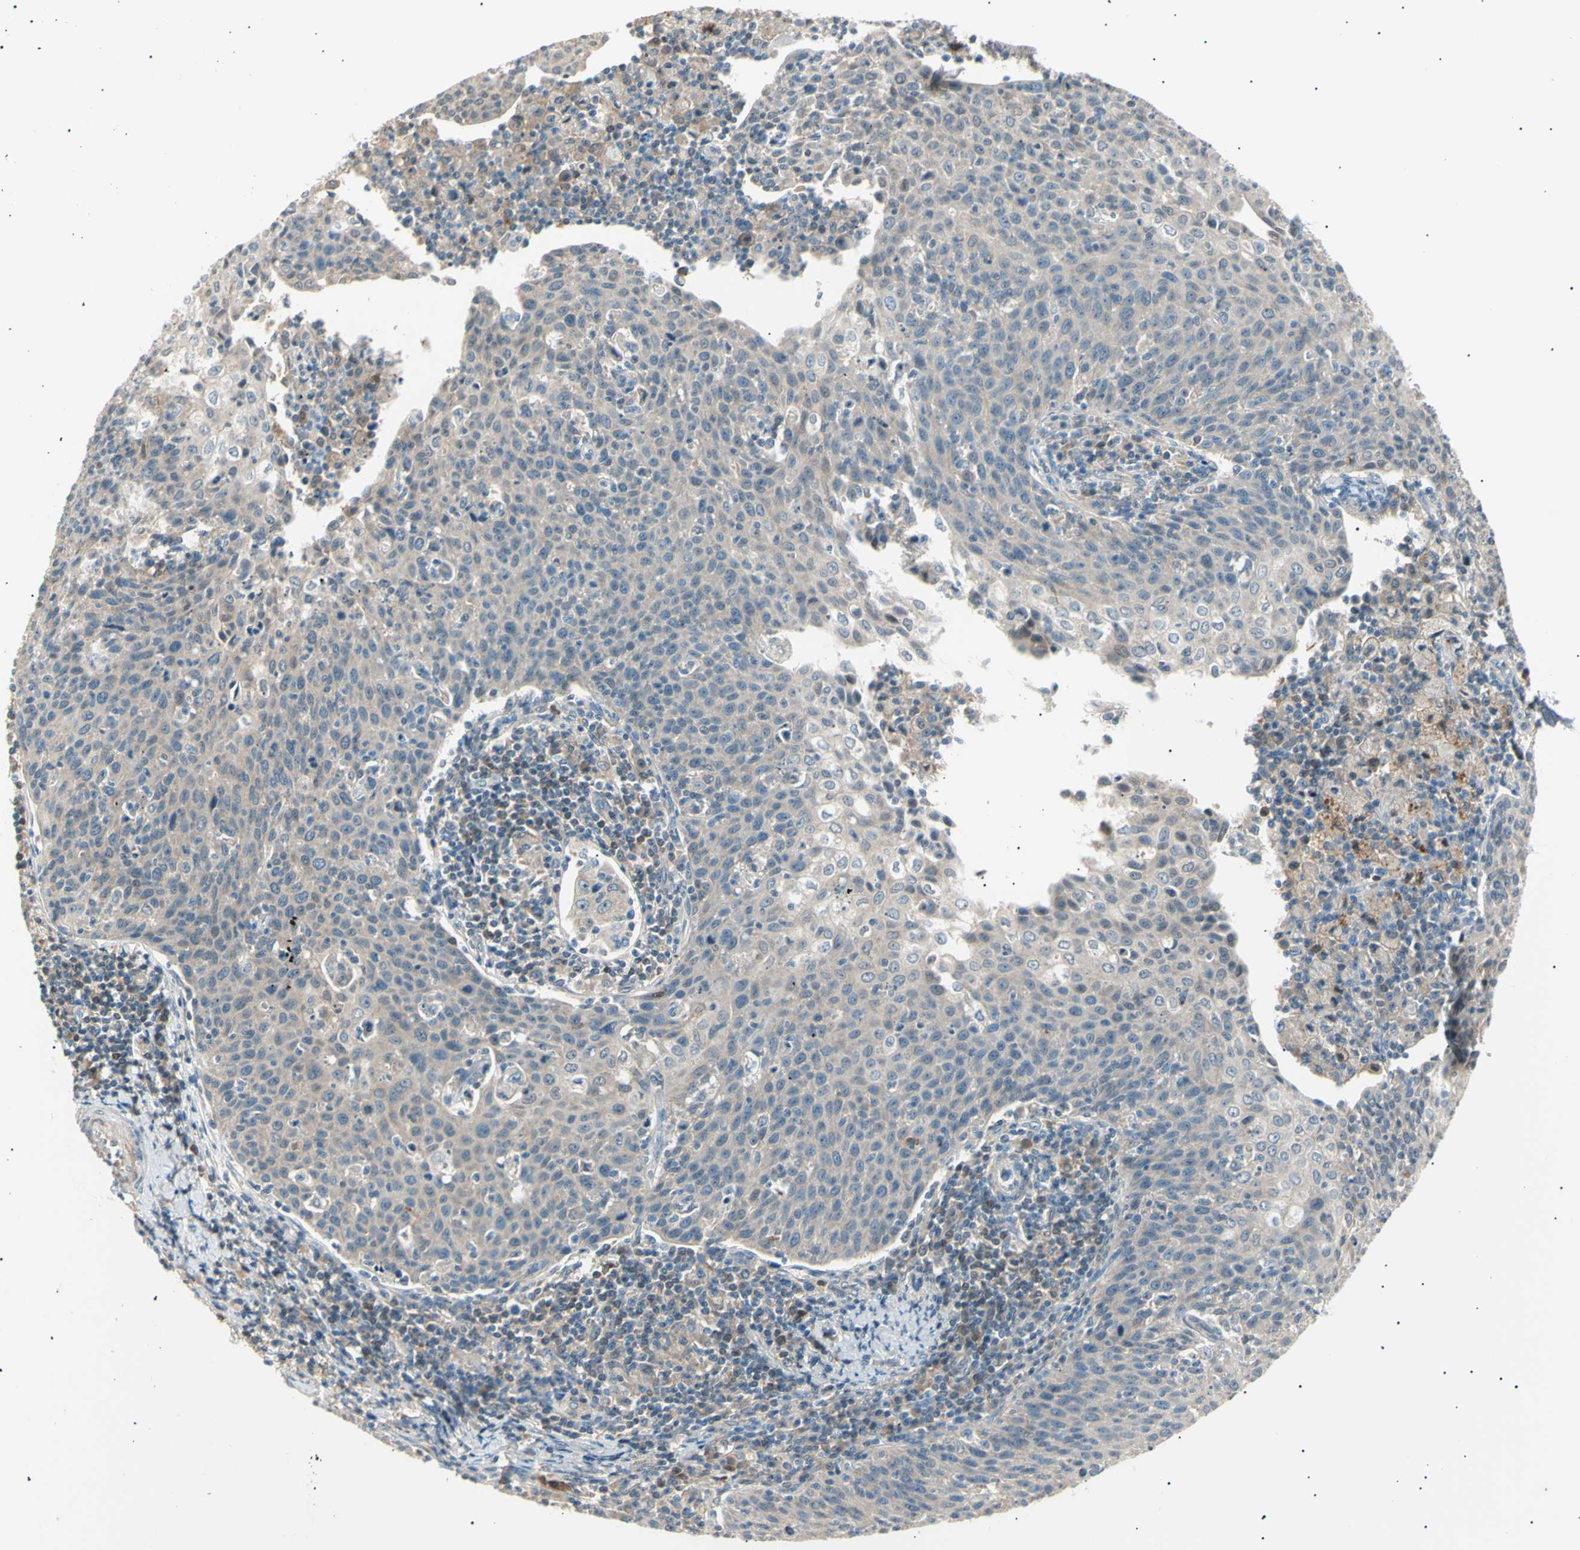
{"staining": {"intensity": "weak", "quantity": ">75%", "location": "cytoplasmic/membranous"}, "tissue": "cervical cancer", "cell_type": "Tumor cells", "image_type": "cancer", "snomed": [{"axis": "morphology", "description": "Squamous cell carcinoma, NOS"}, {"axis": "topography", "description": "Cervix"}], "caption": "Protein staining of cervical cancer tissue displays weak cytoplasmic/membranous staining in about >75% of tumor cells.", "gene": "LHPP", "patient": {"sex": "female", "age": 38}}